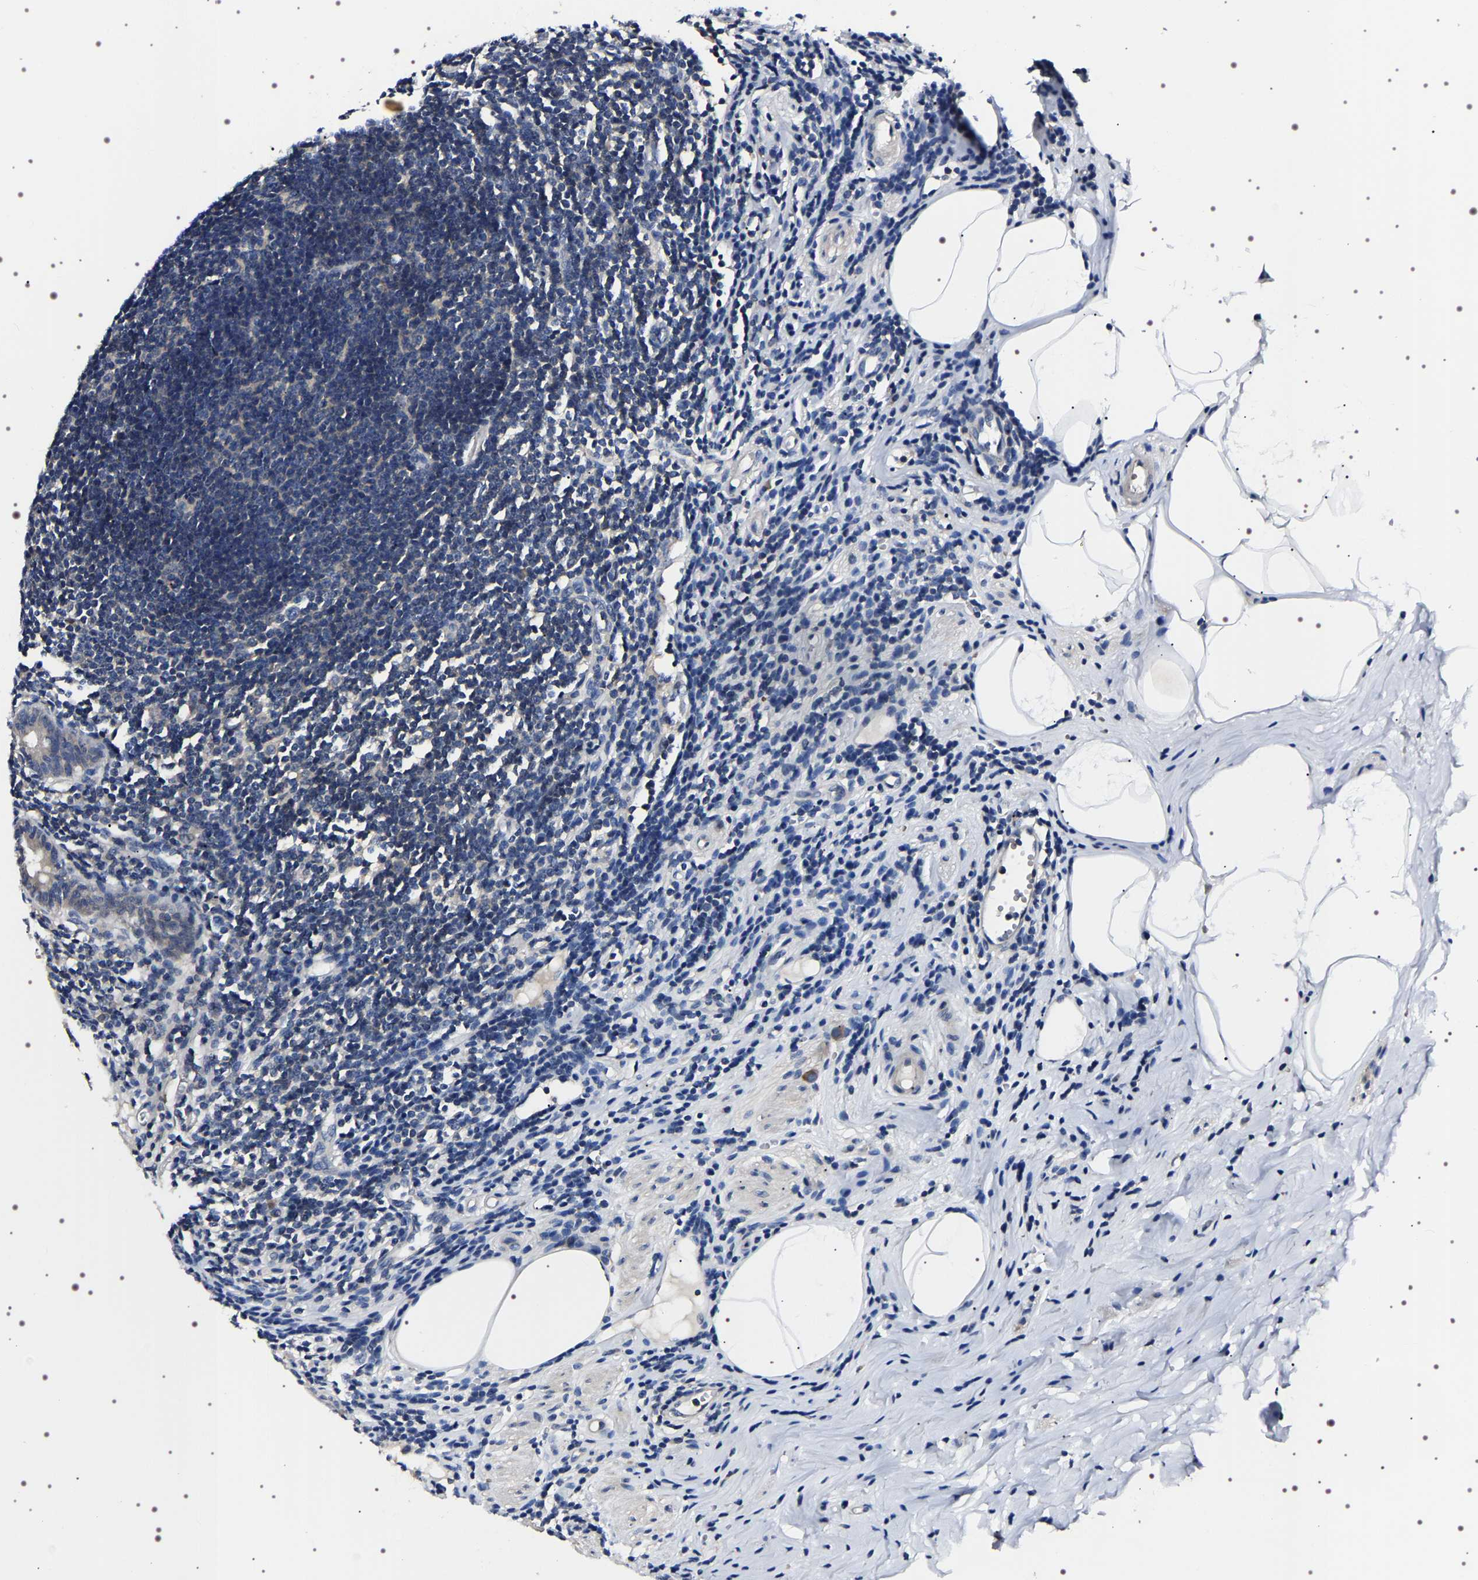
{"staining": {"intensity": "moderate", "quantity": "<25%", "location": "cytoplasmic/membranous"}, "tissue": "appendix", "cell_type": "Glandular cells", "image_type": "normal", "snomed": [{"axis": "morphology", "description": "Normal tissue, NOS"}, {"axis": "topography", "description": "Appendix"}], "caption": "The image exhibits a brown stain indicating the presence of a protein in the cytoplasmic/membranous of glandular cells in appendix. The staining was performed using DAB (3,3'-diaminobenzidine) to visualize the protein expression in brown, while the nuclei were stained in blue with hematoxylin (Magnification: 20x).", "gene": "TARBP1", "patient": {"sex": "female", "age": 50}}